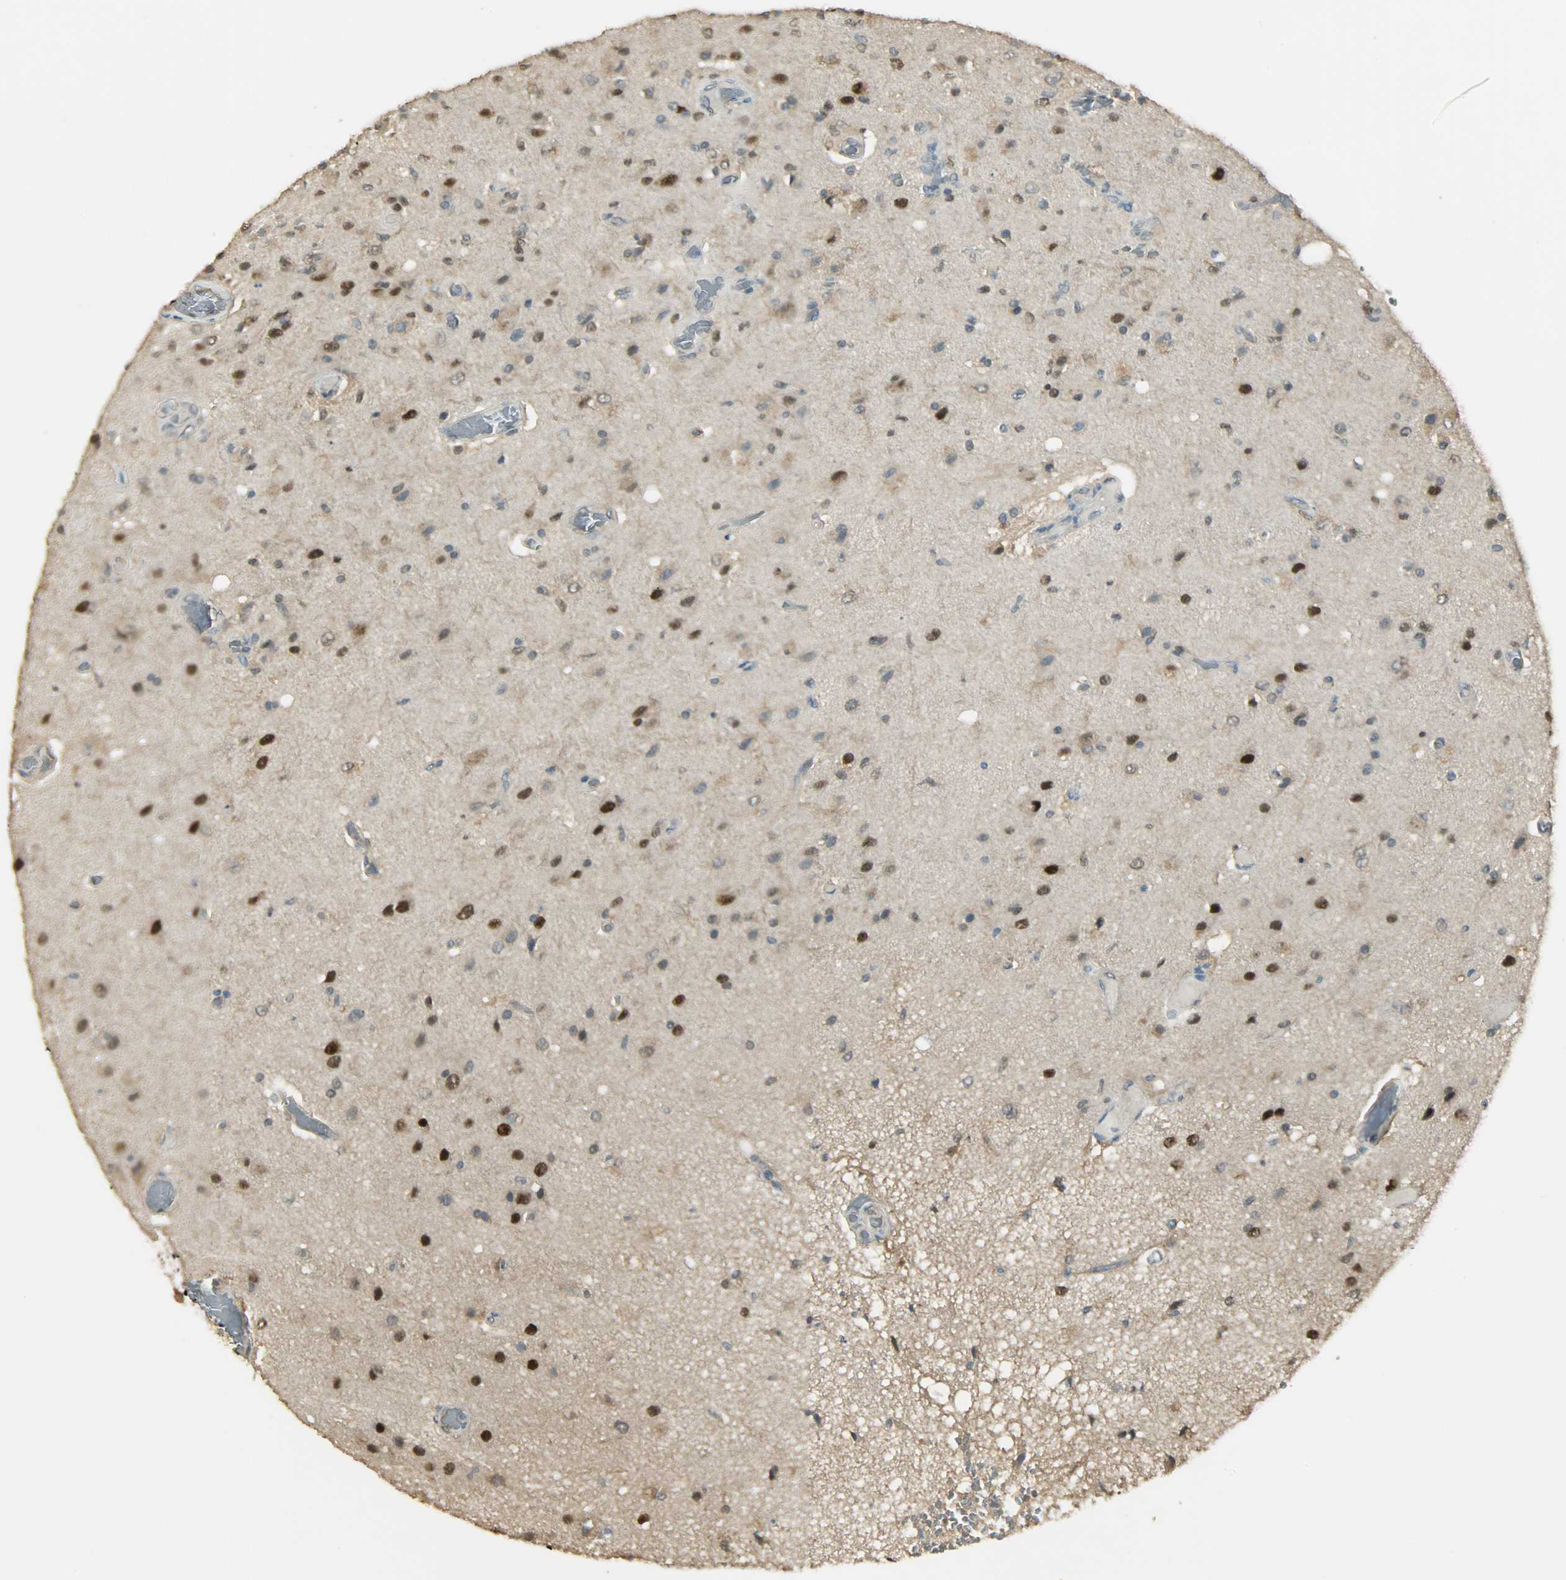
{"staining": {"intensity": "strong", "quantity": ">75%", "location": "nuclear"}, "tissue": "glioma", "cell_type": "Tumor cells", "image_type": "cancer", "snomed": [{"axis": "morphology", "description": "Normal tissue, NOS"}, {"axis": "morphology", "description": "Glioma, malignant, High grade"}, {"axis": "topography", "description": "Cerebral cortex"}], "caption": "Protein expression analysis of human malignant high-grade glioma reveals strong nuclear expression in about >75% of tumor cells. The protein is shown in brown color, while the nuclei are stained blue.", "gene": "PRMT5", "patient": {"sex": "male", "age": 77}}